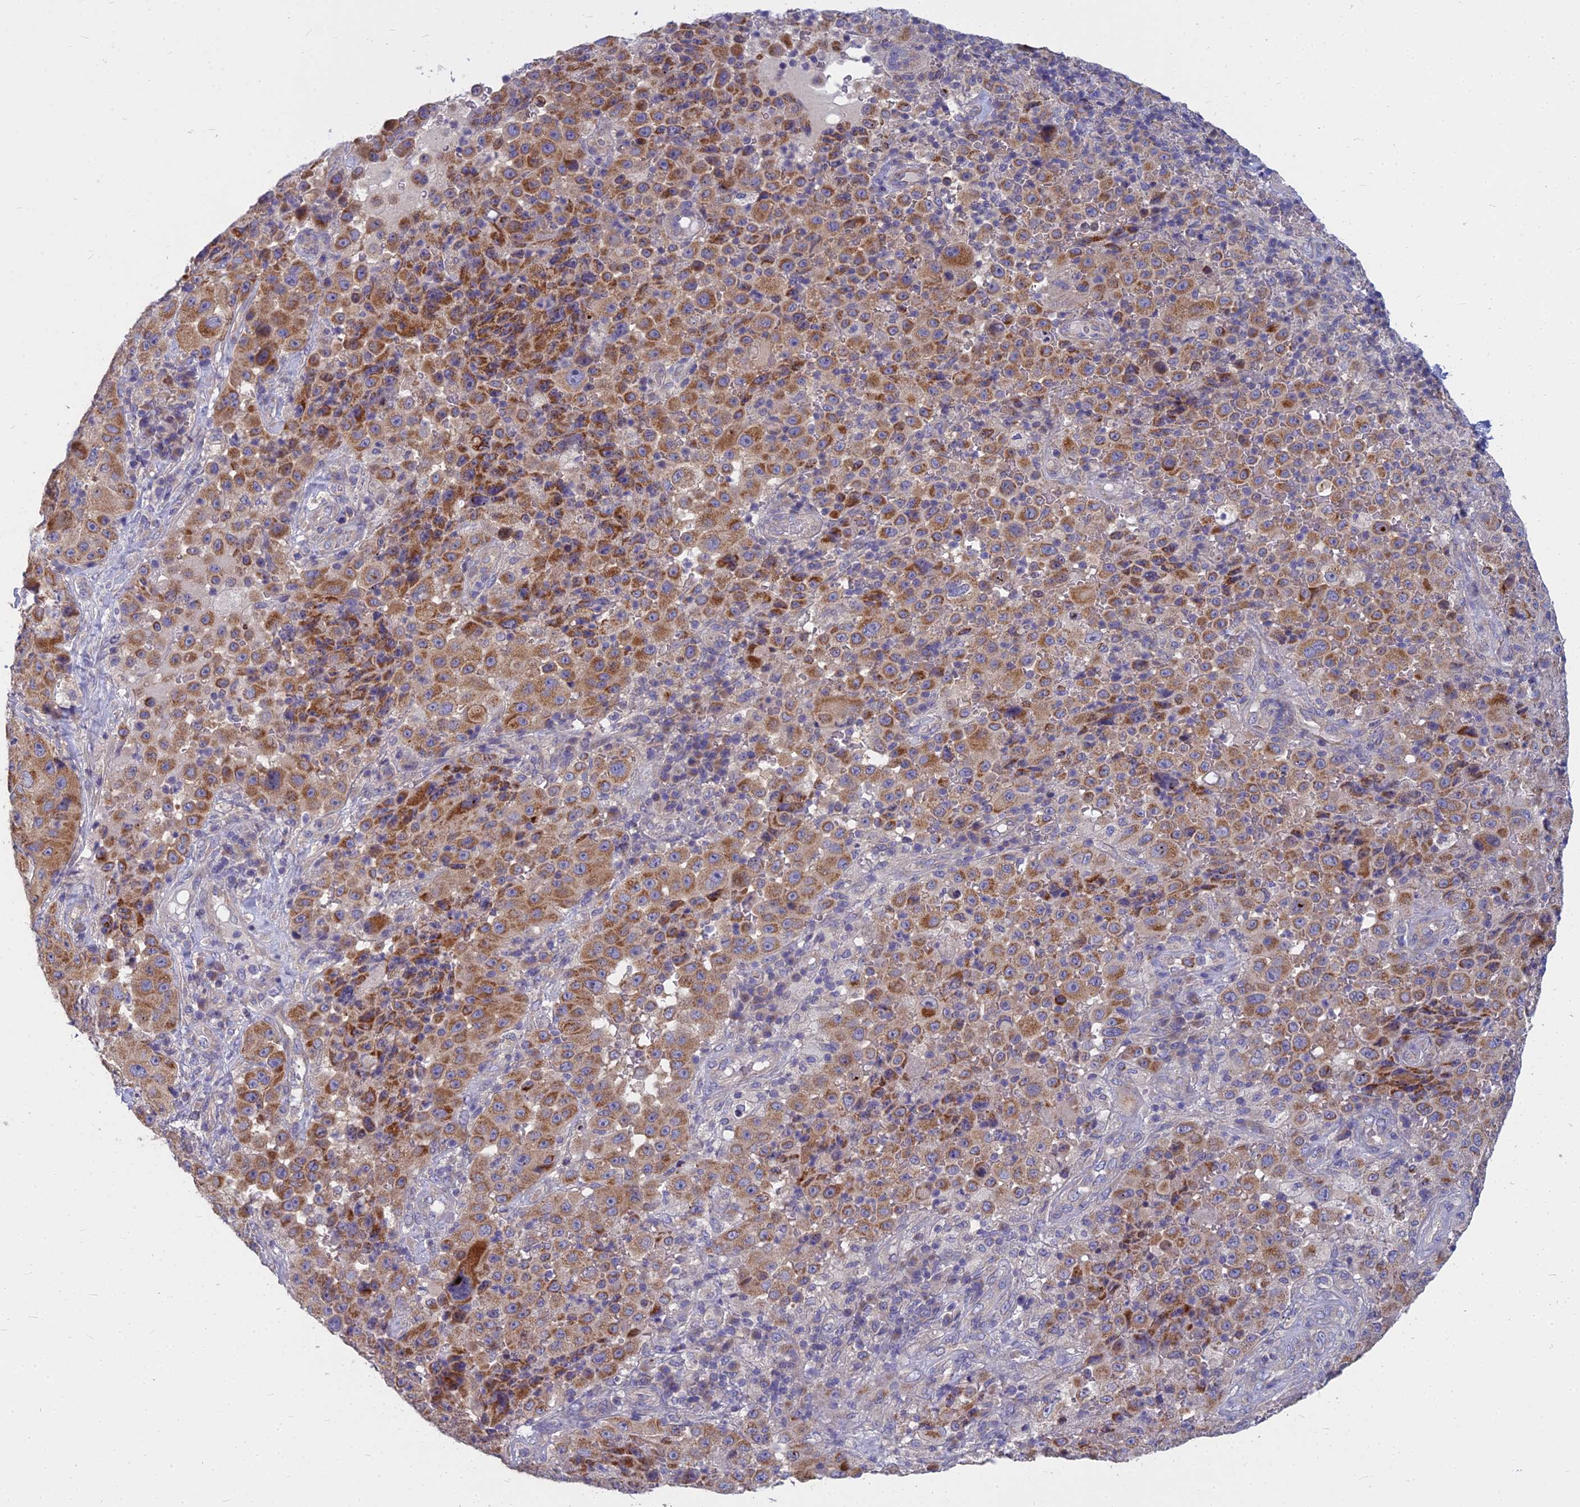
{"staining": {"intensity": "moderate", "quantity": ">75%", "location": "cytoplasmic/membranous"}, "tissue": "melanoma", "cell_type": "Tumor cells", "image_type": "cancer", "snomed": [{"axis": "morphology", "description": "Malignant melanoma, Metastatic site"}, {"axis": "topography", "description": "Lymph node"}], "caption": "A medium amount of moderate cytoplasmic/membranous expression is seen in approximately >75% of tumor cells in malignant melanoma (metastatic site) tissue. (brown staining indicates protein expression, while blue staining denotes nuclei).", "gene": "COX20", "patient": {"sex": "male", "age": 62}}